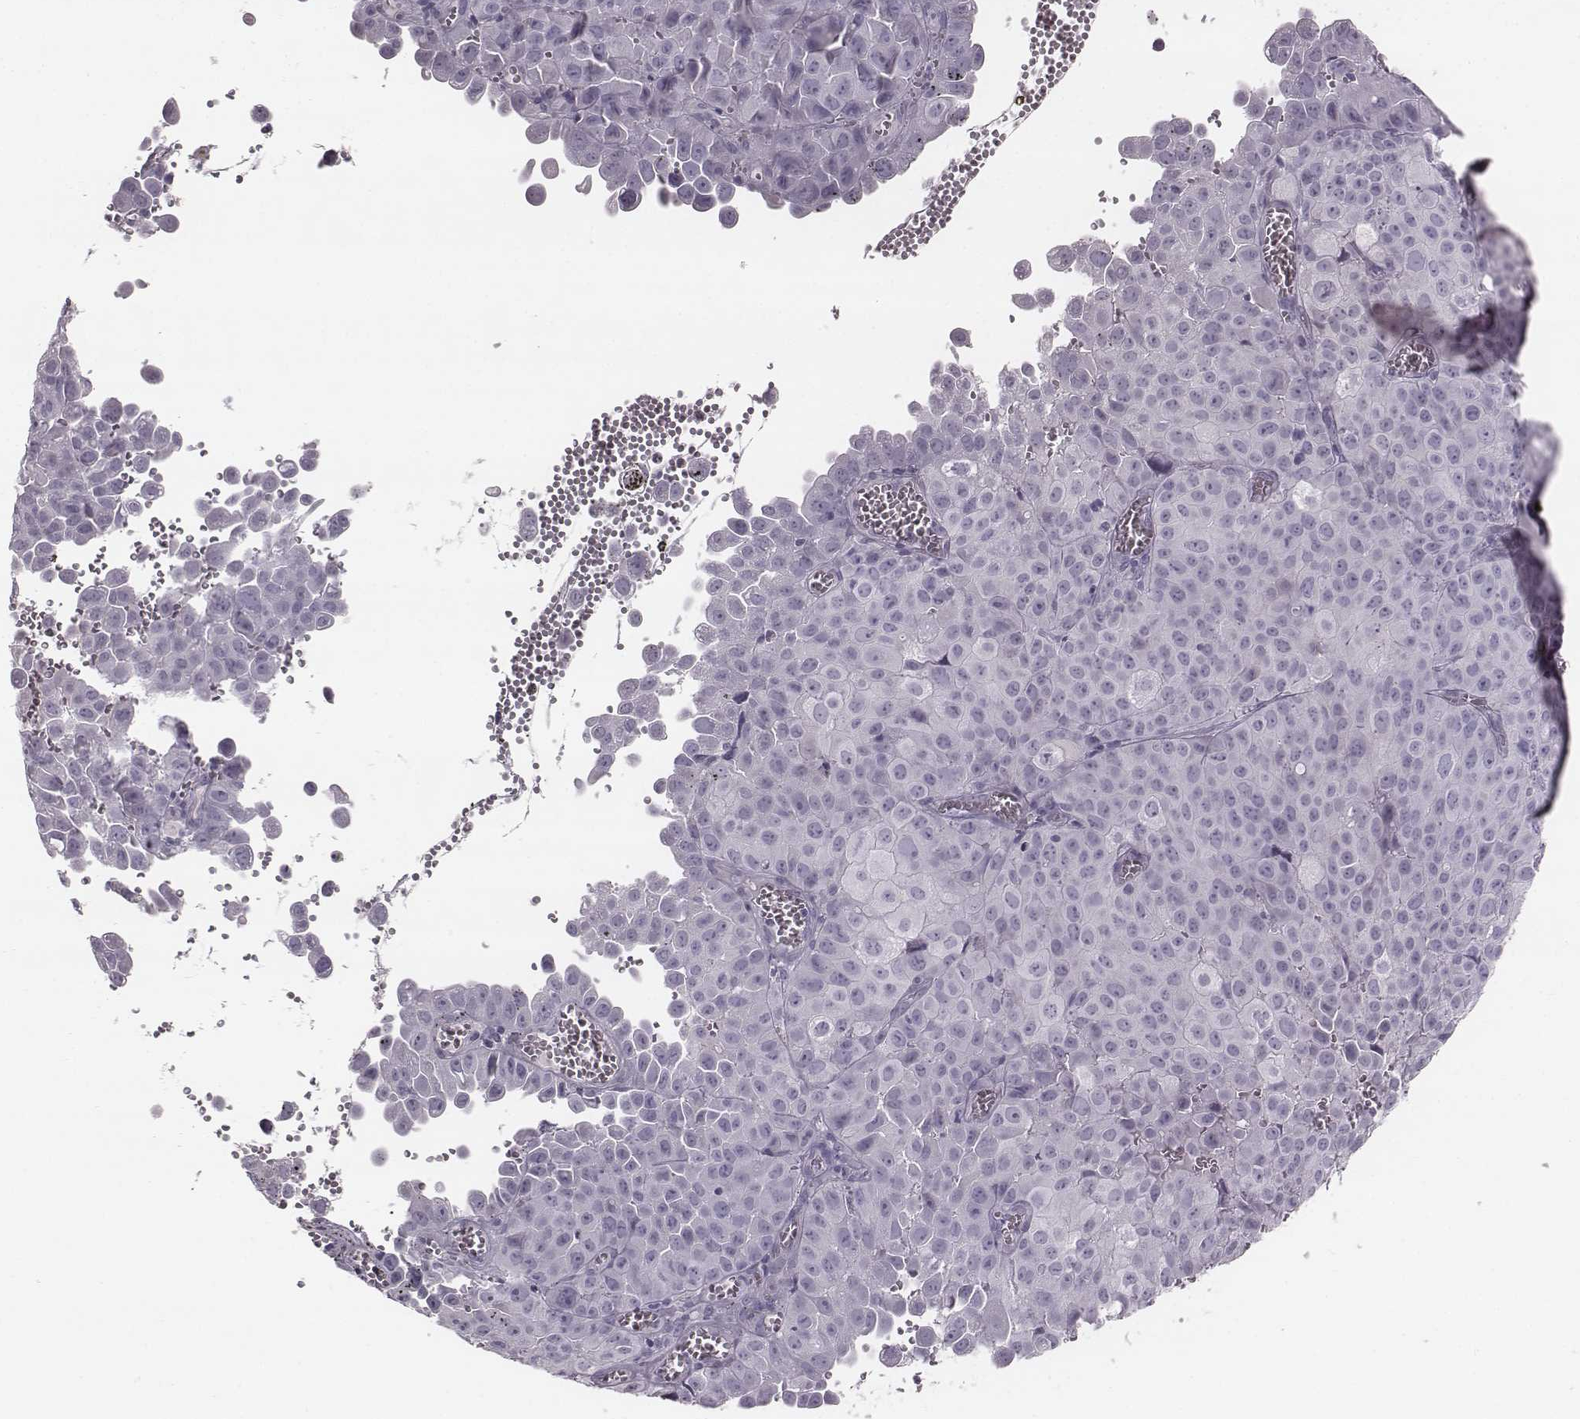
{"staining": {"intensity": "negative", "quantity": "none", "location": "none"}, "tissue": "cervical cancer", "cell_type": "Tumor cells", "image_type": "cancer", "snomed": [{"axis": "morphology", "description": "Squamous cell carcinoma, NOS"}, {"axis": "topography", "description": "Cervix"}], "caption": "This is an immunohistochemistry (IHC) micrograph of human cervical squamous cell carcinoma. There is no expression in tumor cells.", "gene": "PDE8B", "patient": {"sex": "female", "age": 55}}